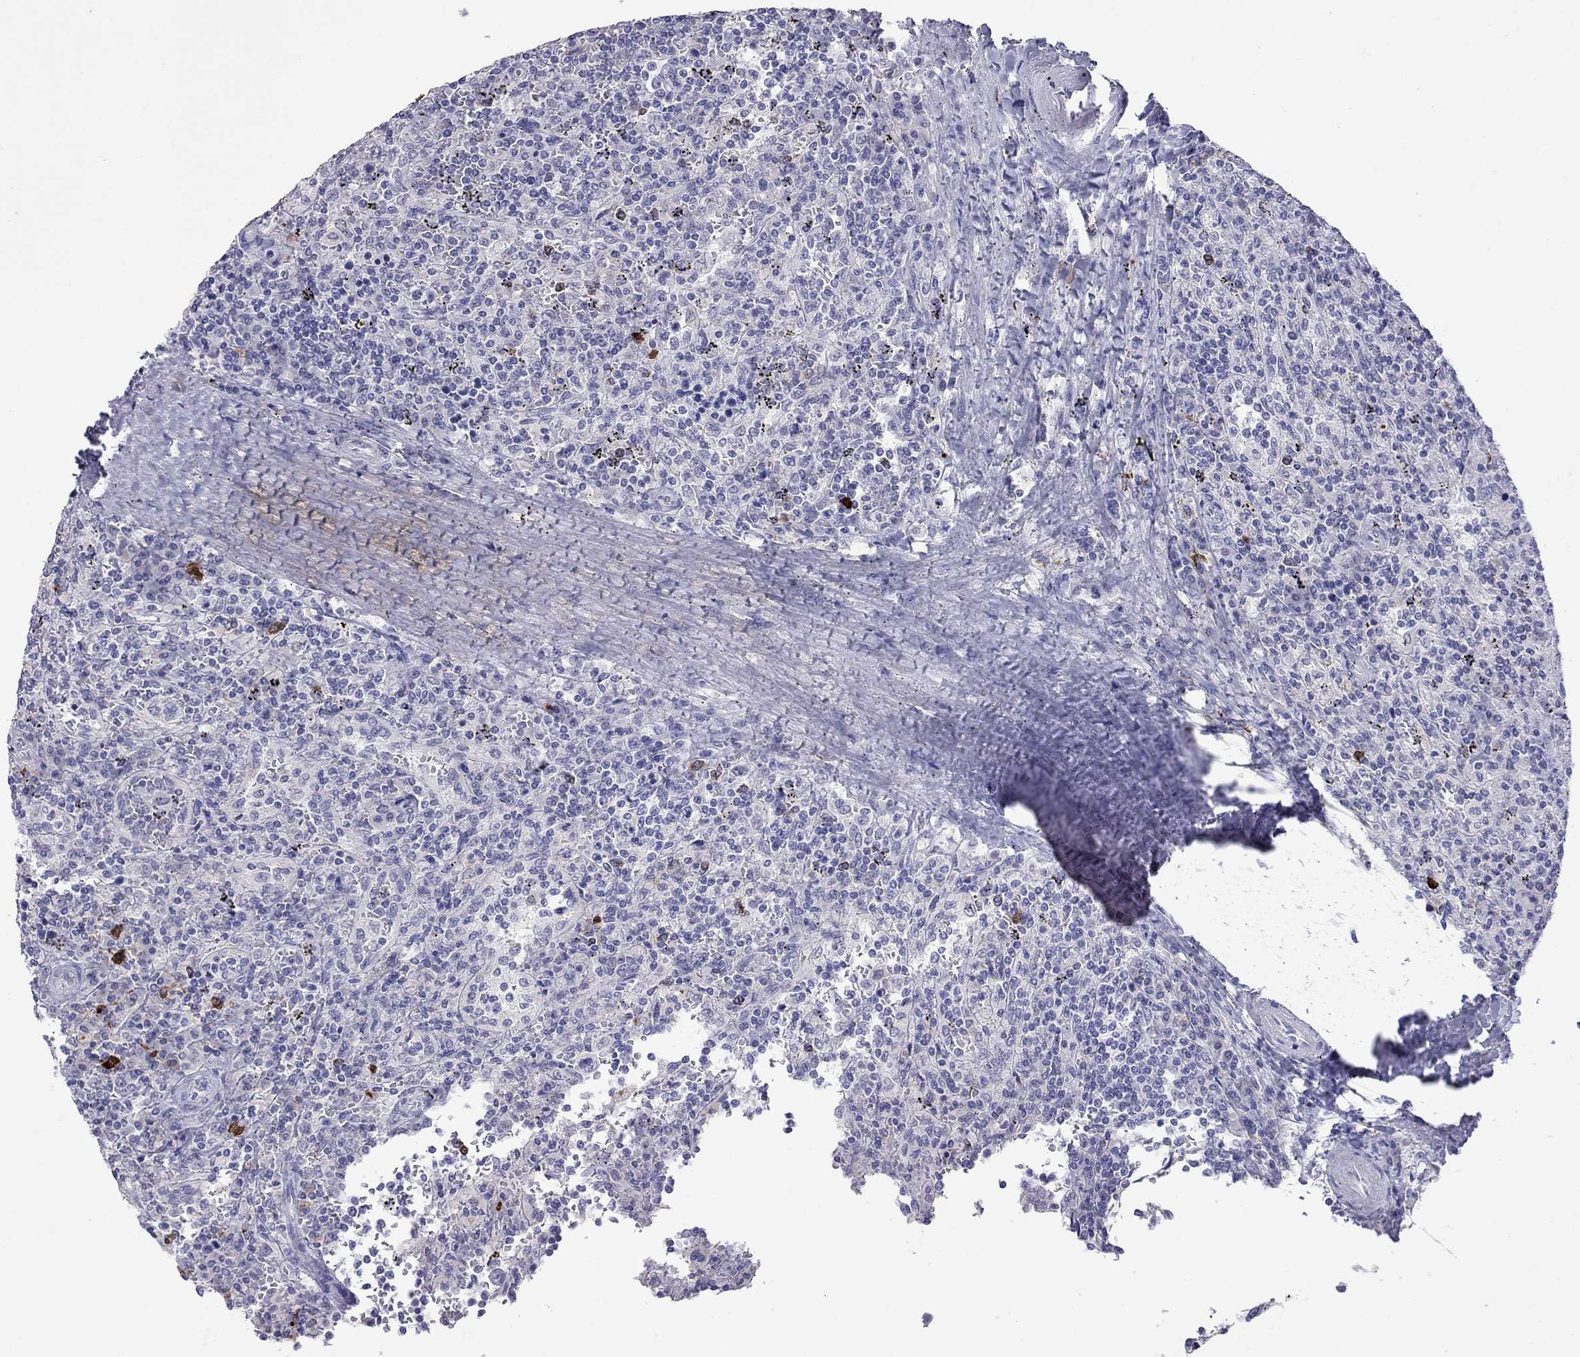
{"staining": {"intensity": "negative", "quantity": "none", "location": "none"}, "tissue": "lymphoma", "cell_type": "Tumor cells", "image_type": "cancer", "snomed": [{"axis": "morphology", "description": "Malignant lymphoma, non-Hodgkin's type, Low grade"}, {"axis": "topography", "description": "Spleen"}], "caption": "Protein analysis of low-grade malignant lymphoma, non-Hodgkin's type demonstrates no significant expression in tumor cells.", "gene": "SLAMF1", "patient": {"sex": "male", "age": 62}}